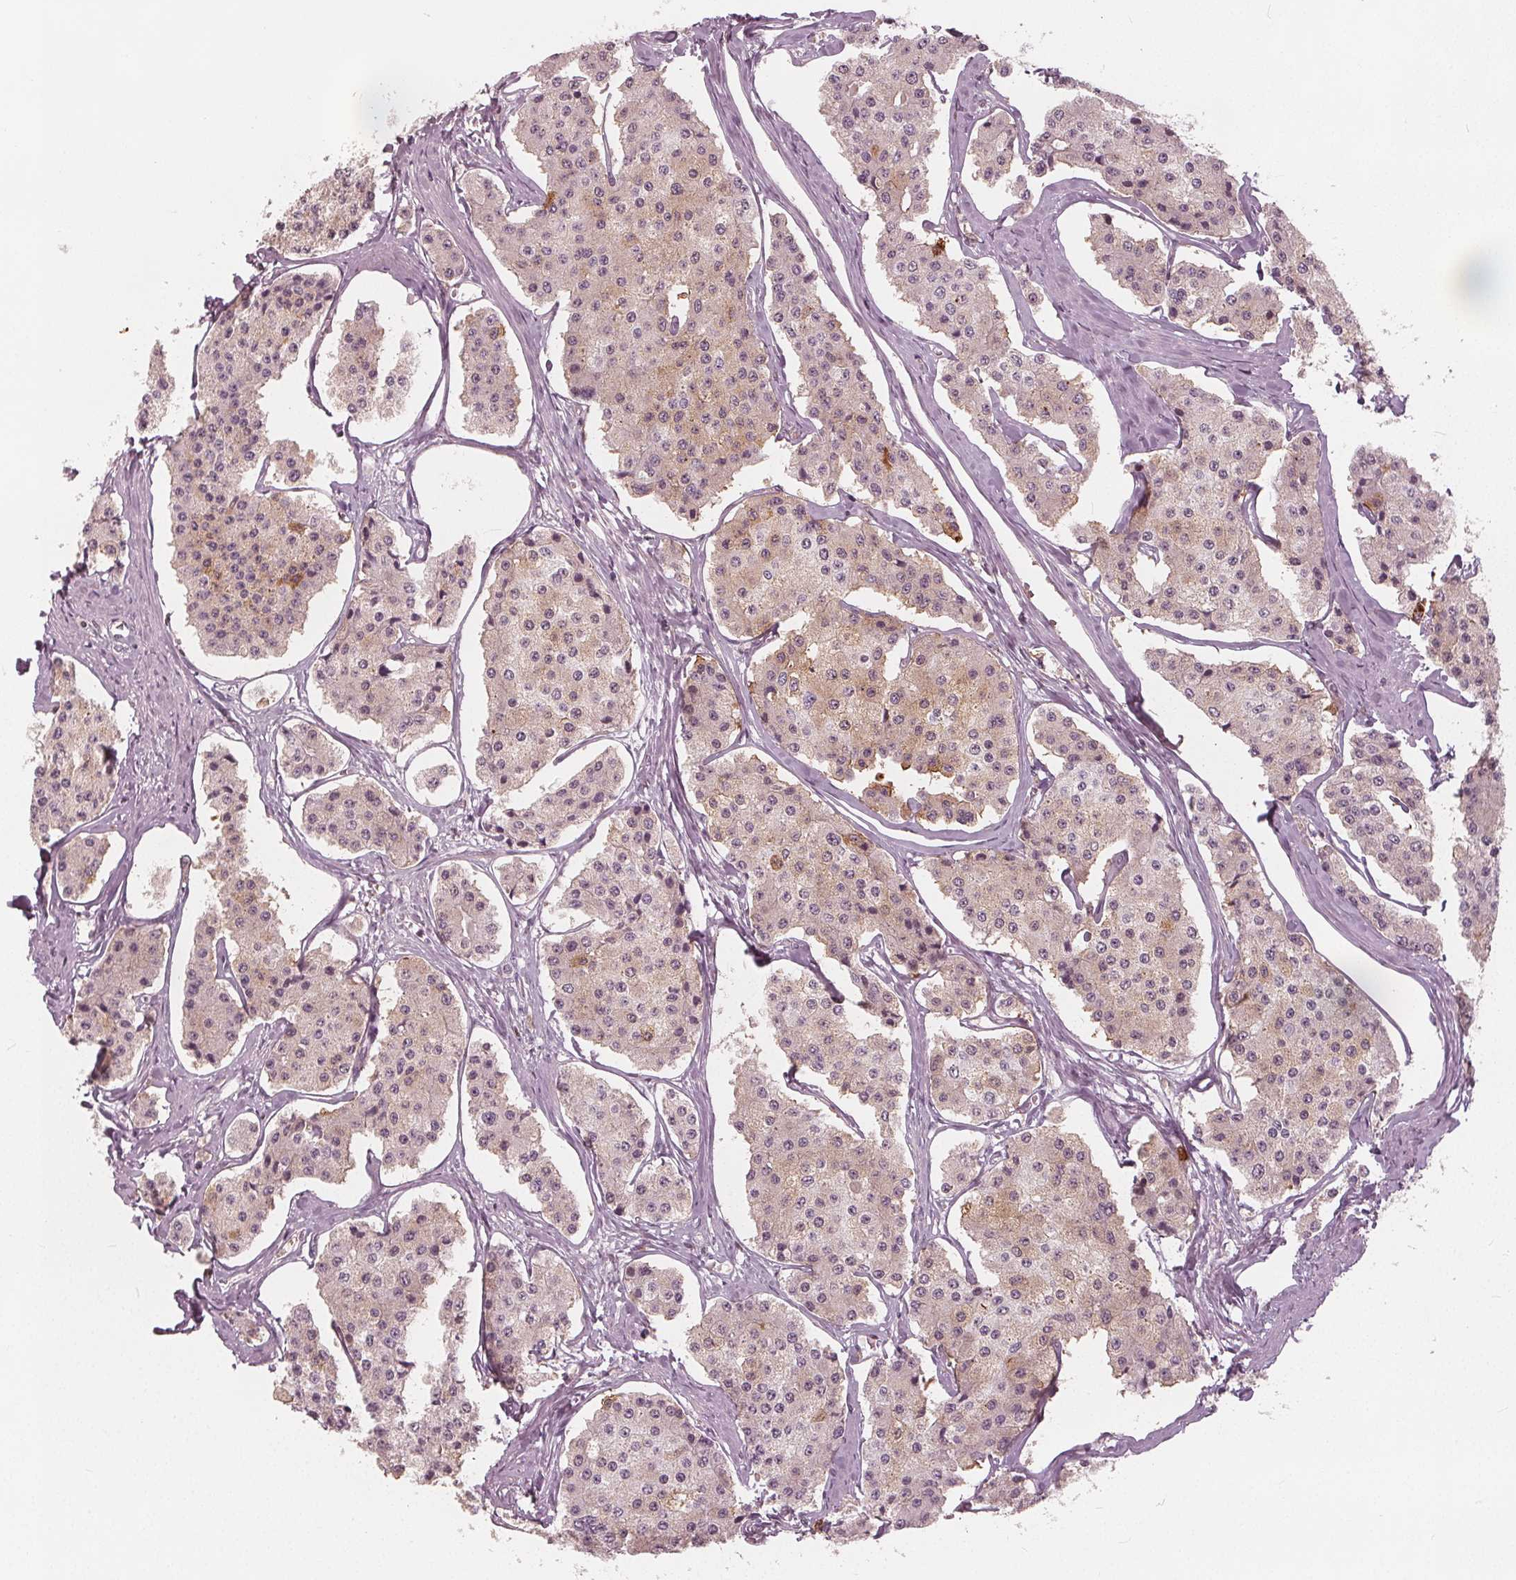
{"staining": {"intensity": "weak", "quantity": "<25%", "location": "cytoplasmic/membranous"}, "tissue": "carcinoid", "cell_type": "Tumor cells", "image_type": "cancer", "snomed": [{"axis": "morphology", "description": "Carcinoid, malignant, NOS"}, {"axis": "topography", "description": "Small intestine"}], "caption": "Carcinoid stained for a protein using immunohistochemistry (IHC) demonstrates no expression tumor cells.", "gene": "SQSTM1", "patient": {"sex": "female", "age": 65}}